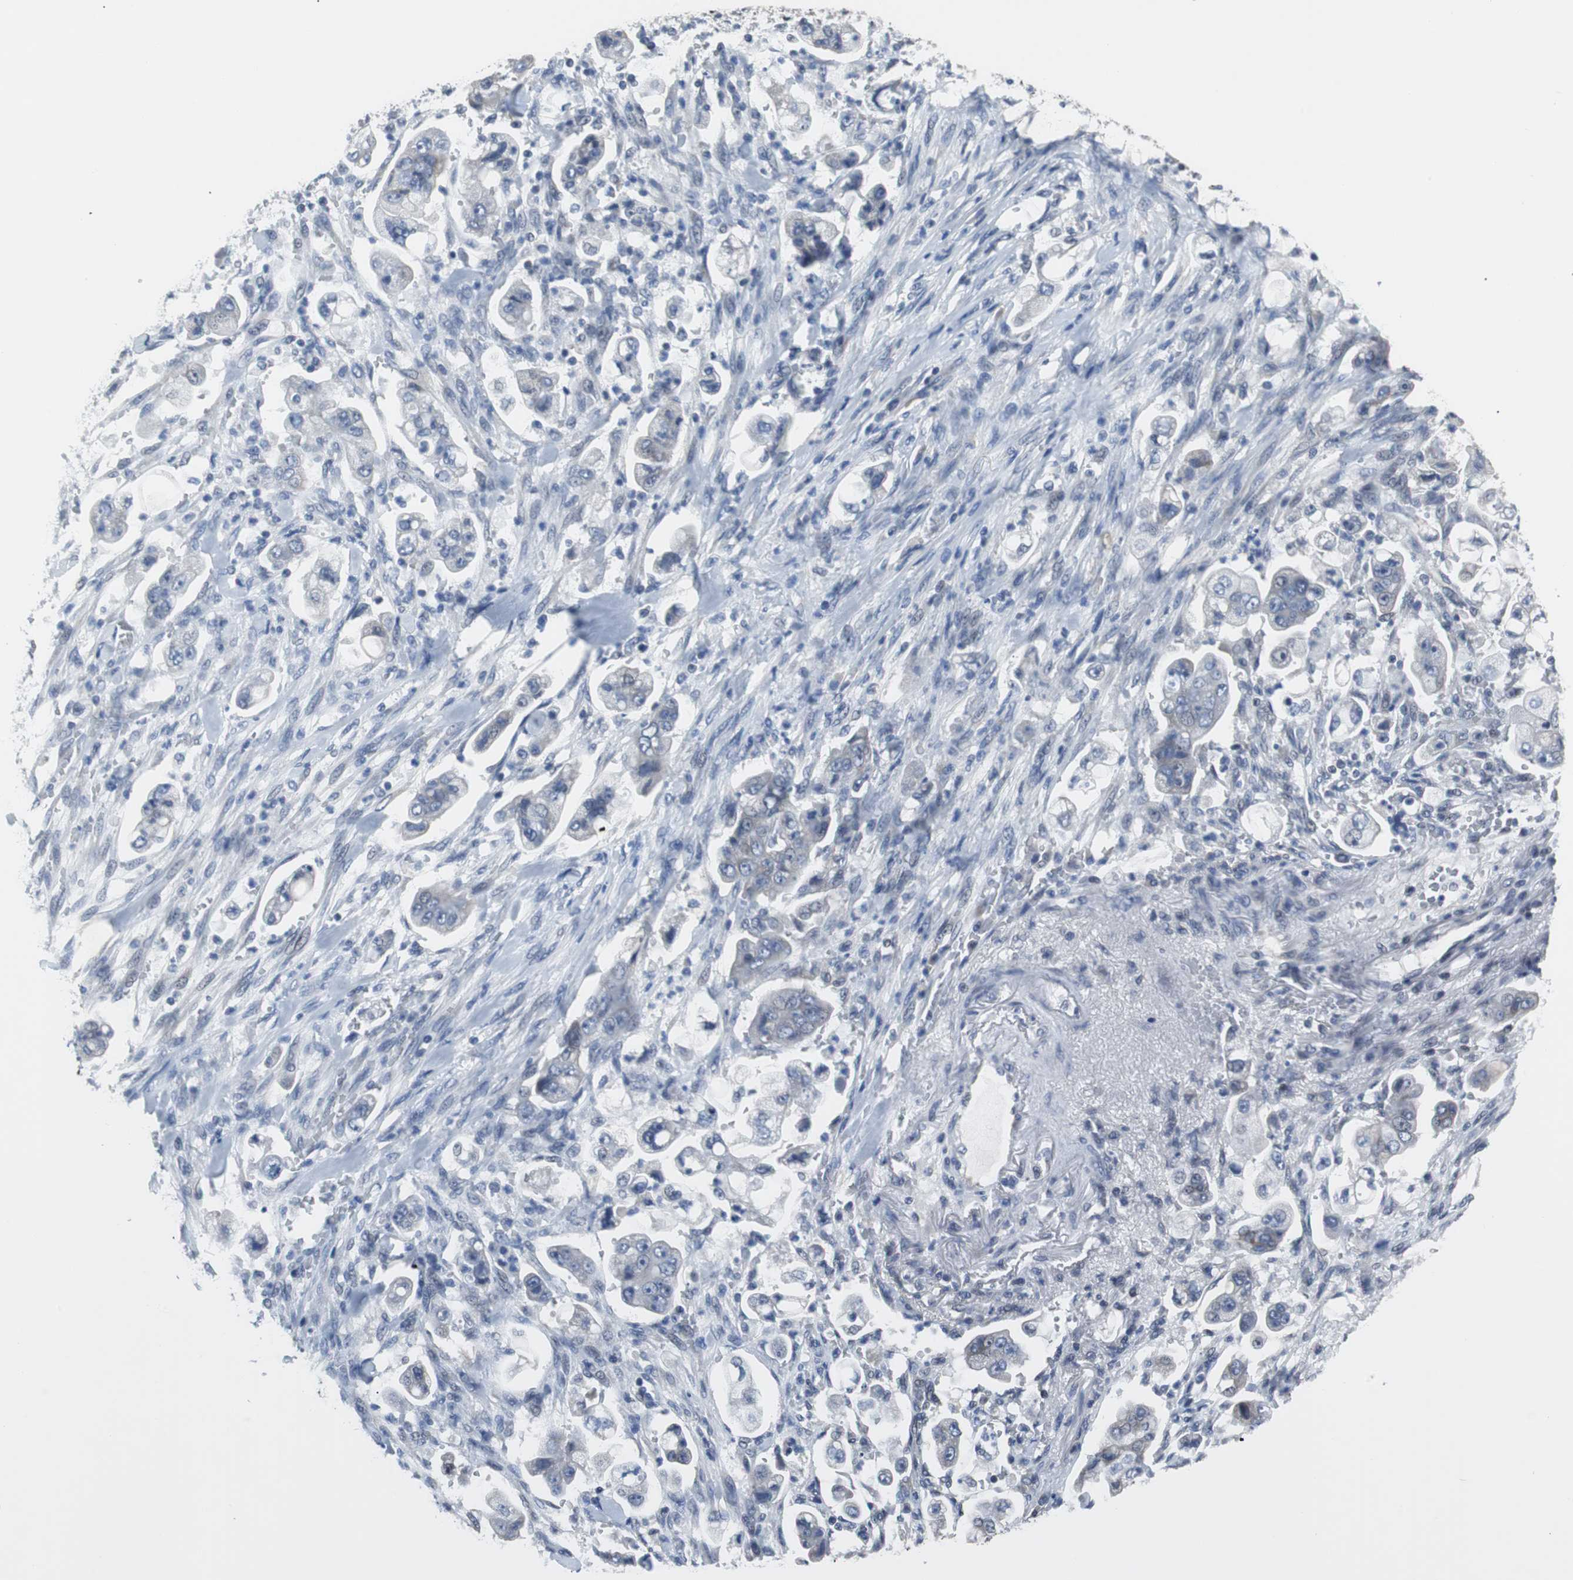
{"staining": {"intensity": "negative", "quantity": "none", "location": "none"}, "tissue": "stomach cancer", "cell_type": "Tumor cells", "image_type": "cancer", "snomed": [{"axis": "morphology", "description": "Adenocarcinoma, NOS"}, {"axis": "topography", "description": "Stomach"}], "caption": "Human adenocarcinoma (stomach) stained for a protein using immunohistochemistry (IHC) displays no staining in tumor cells.", "gene": "TP63", "patient": {"sex": "male", "age": 62}}